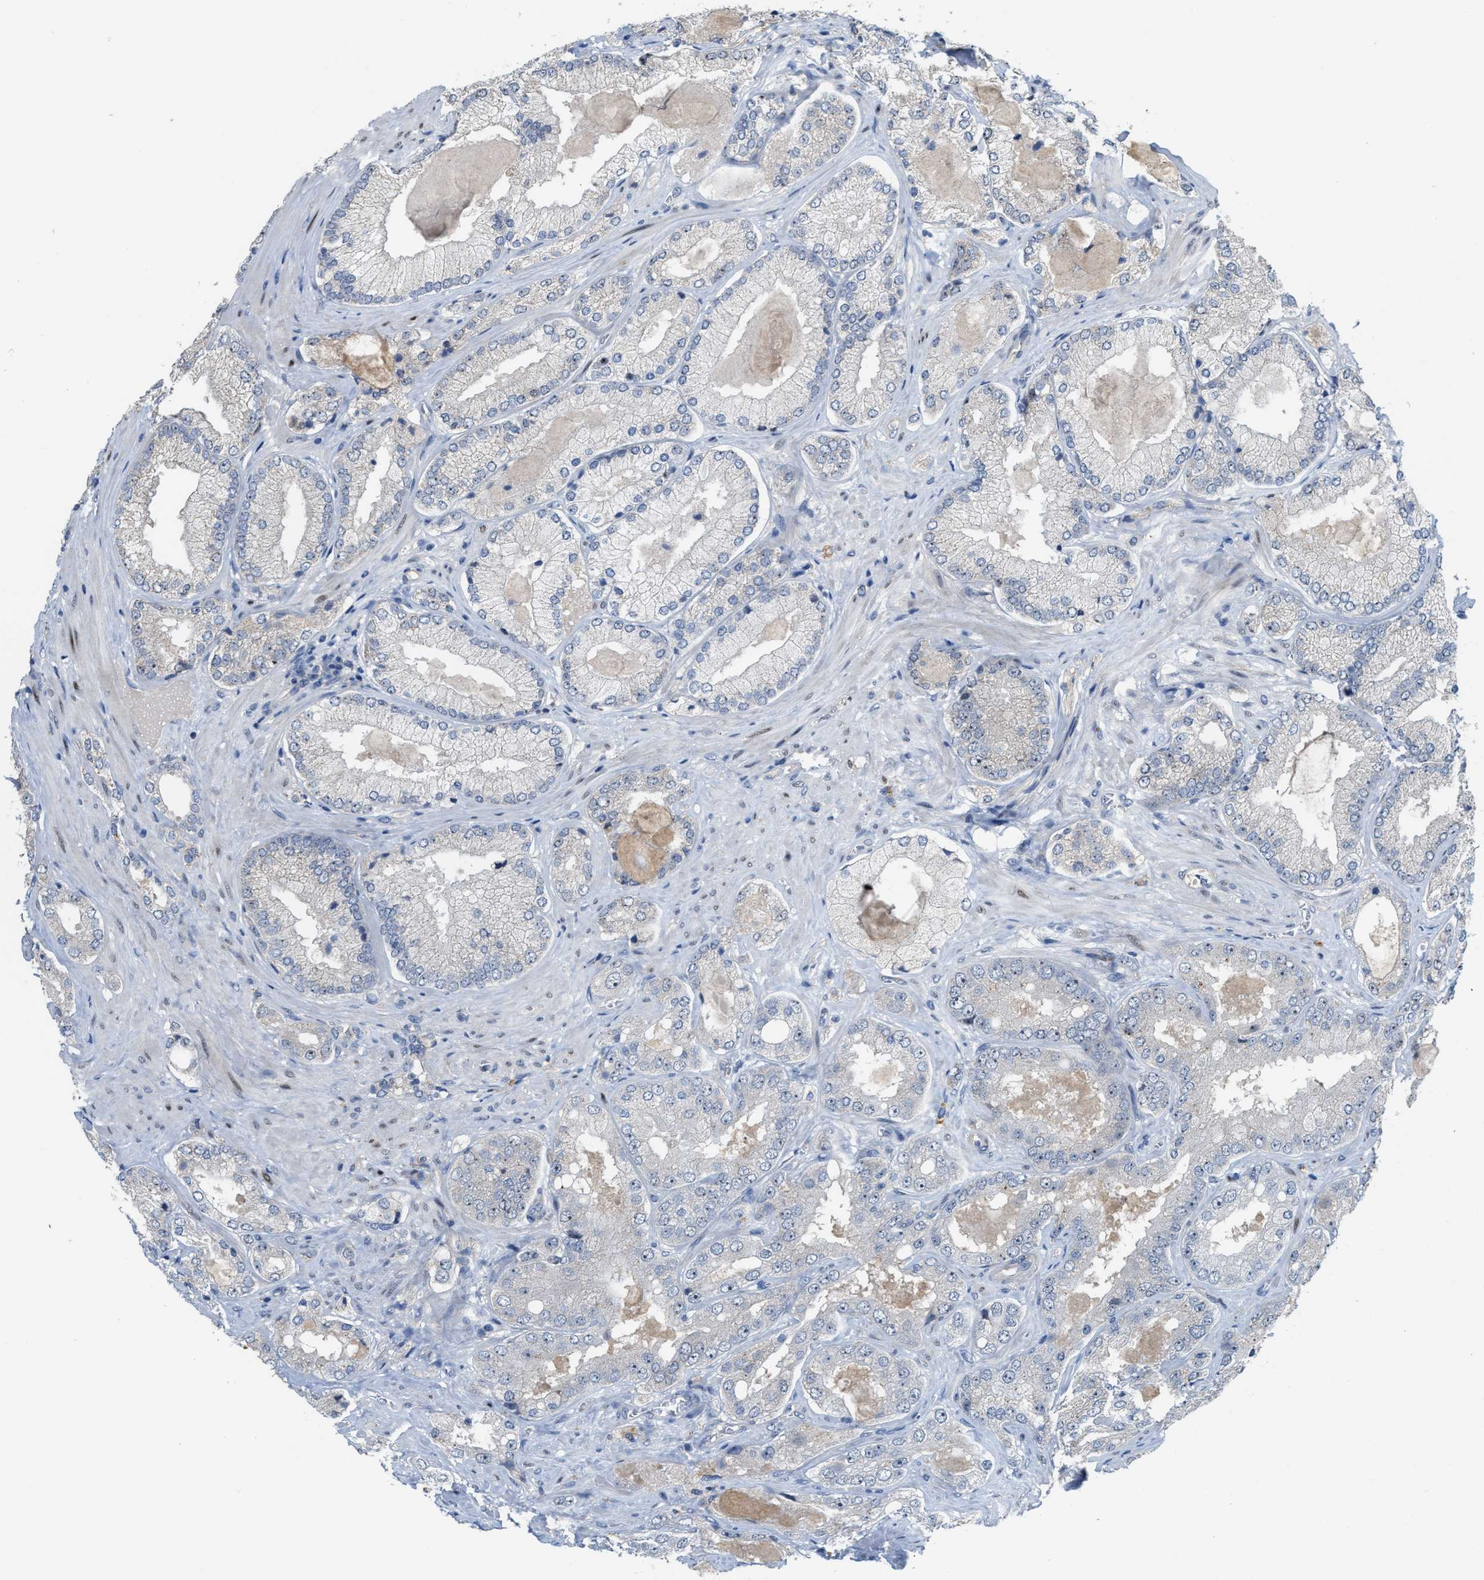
{"staining": {"intensity": "weak", "quantity": "<25%", "location": "nuclear"}, "tissue": "prostate cancer", "cell_type": "Tumor cells", "image_type": "cancer", "snomed": [{"axis": "morphology", "description": "Adenocarcinoma, Low grade"}, {"axis": "topography", "description": "Prostate"}], "caption": "The photomicrograph demonstrates no staining of tumor cells in low-grade adenocarcinoma (prostate).", "gene": "ZNF783", "patient": {"sex": "male", "age": 65}}